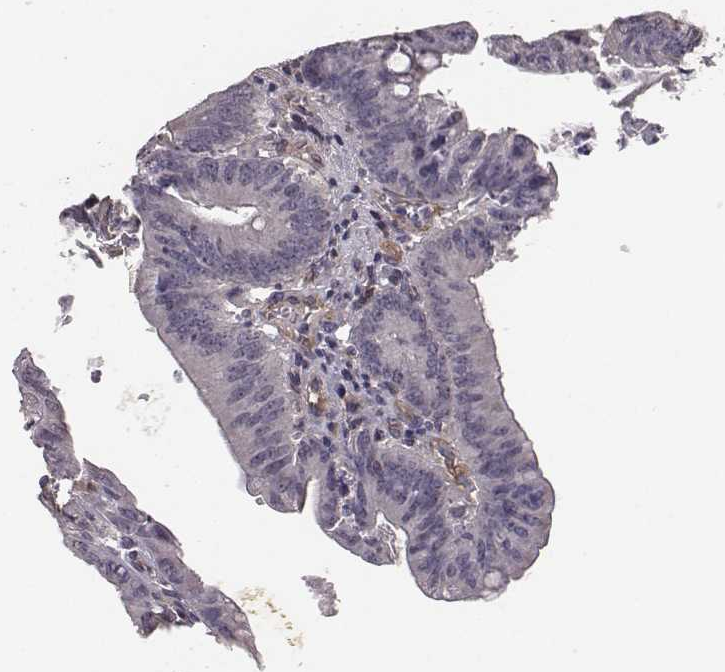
{"staining": {"intensity": "negative", "quantity": "none", "location": "none"}, "tissue": "colorectal cancer", "cell_type": "Tumor cells", "image_type": "cancer", "snomed": [{"axis": "morphology", "description": "Adenocarcinoma, NOS"}, {"axis": "topography", "description": "Colon"}], "caption": "The IHC histopathology image has no significant expression in tumor cells of colorectal adenocarcinoma tissue.", "gene": "PTPRG", "patient": {"sex": "female", "age": 70}}